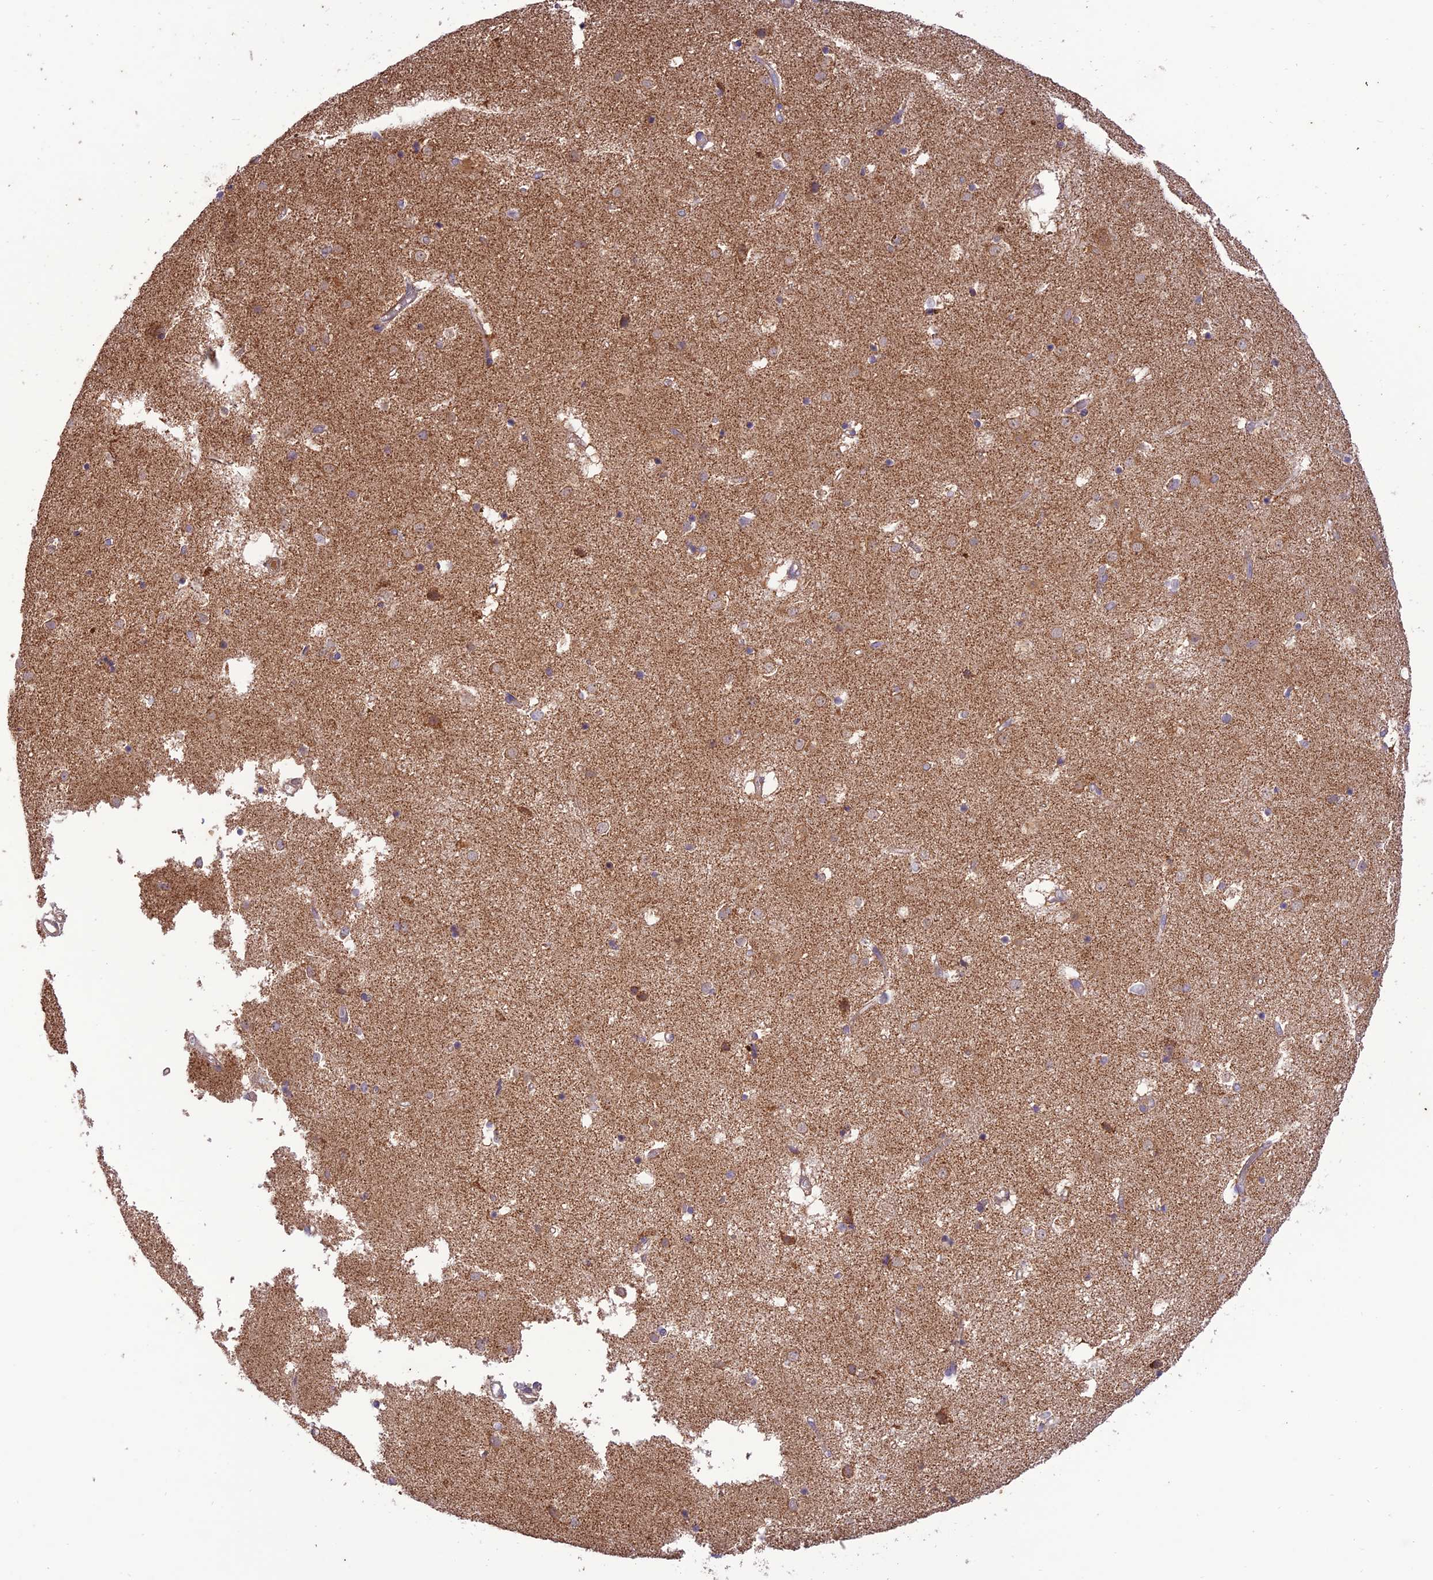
{"staining": {"intensity": "weak", "quantity": "25%-75%", "location": "cytoplasmic/membranous"}, "tissue": "caudate", "cell_type": "Glial cells", "image_type": "normal", "snomed": [{"axis": "morphology", "description": "Normal tissue, NOS"}, {"axis": "topography", "description": "Lateral ventricle wall"}], "caption": "IHC image of benign caudate: human caudate stained using immunohistochemistry (IHC) displays low levels of weak protein expression localized specifically in the cytoplasmic/membranous of glial cells, appearing as a cytoplasmic/membranous brown color.", "gene": "NDUFAF1", "patient": {"sex": "male", "age": 70}}